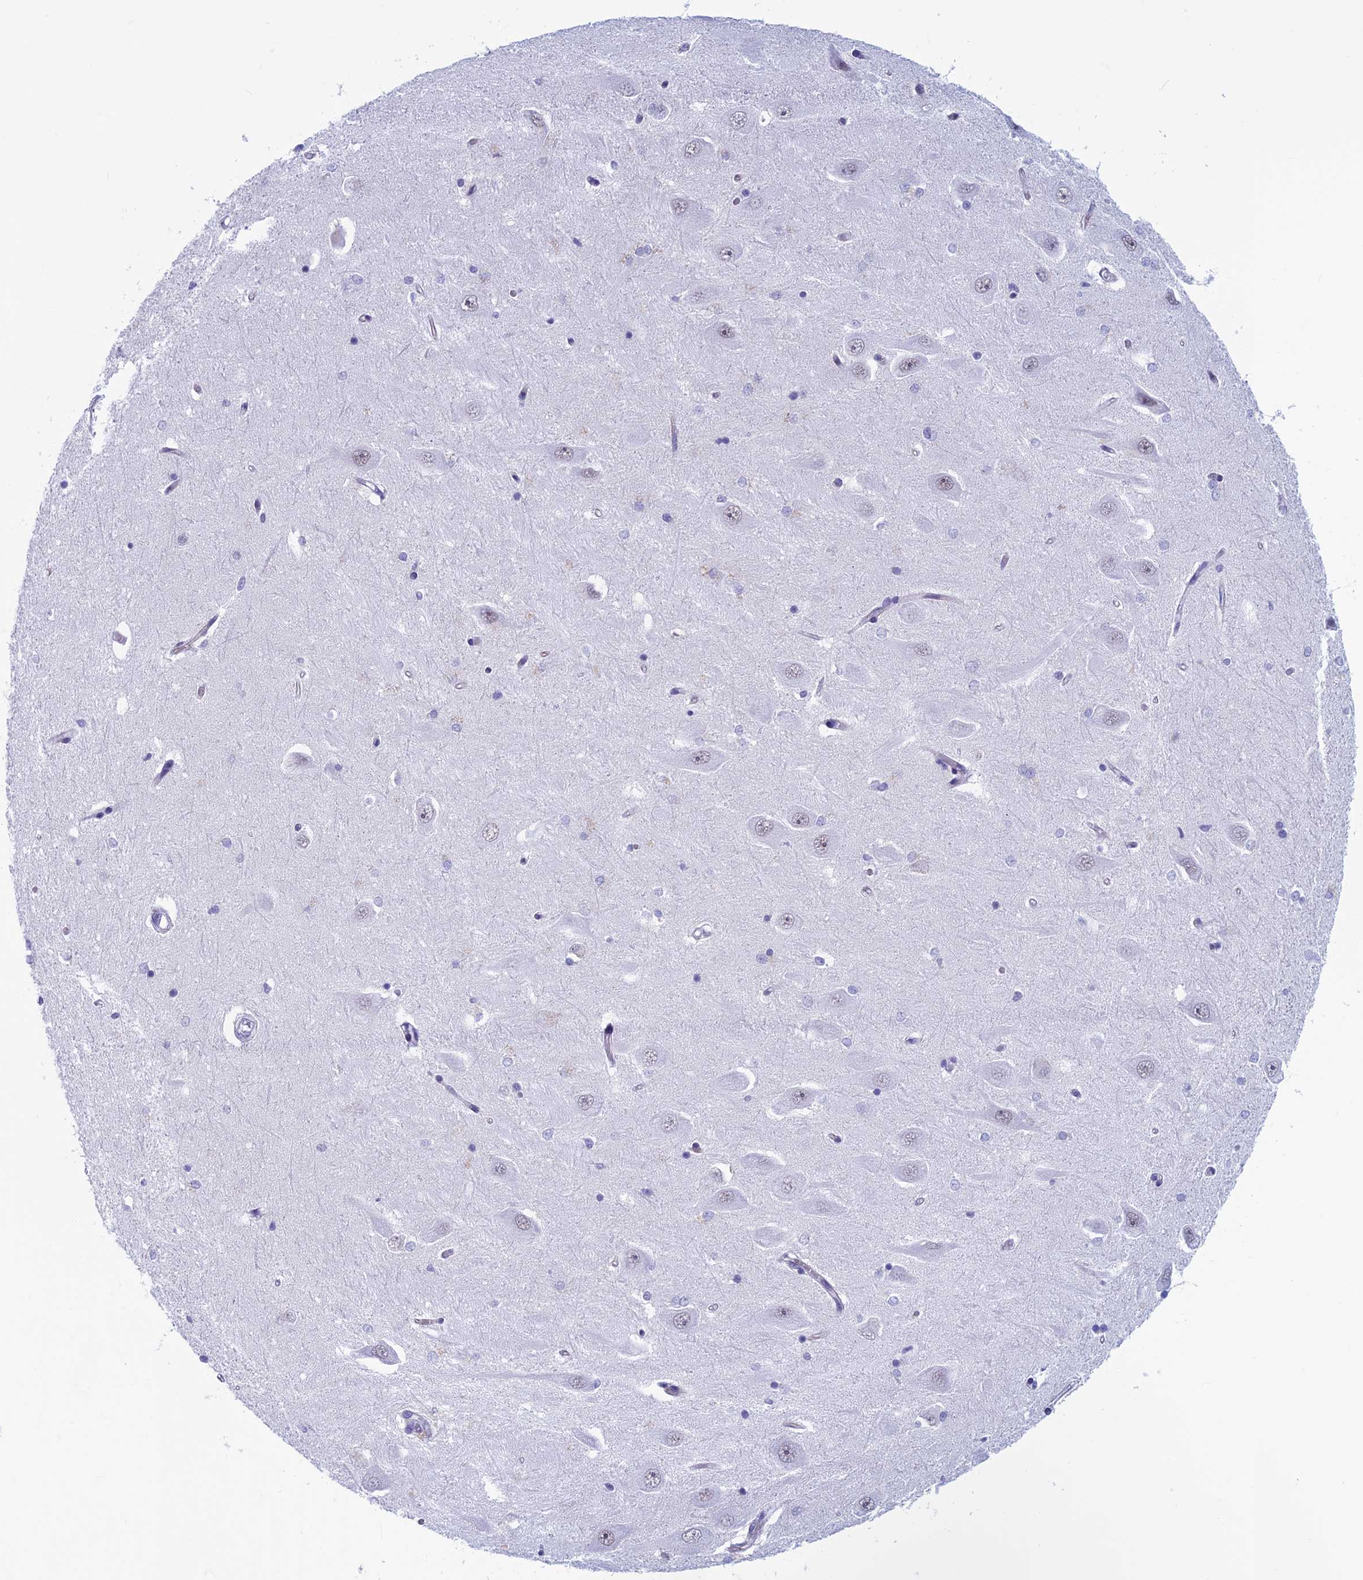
{"staining": {"intensity": "weak", "quantity": "<25%", "location": "nuclear"}, "tissue": "hippocampus", "cell_type": "Glial cells", "image_type": "normal", "snomed": [{"axis": "morphology", "description": "Normal tissue, NOS"}, {"axis": "topography", "description": "Hippocampus"}], "caption": "IHC photomicrograph of benign hippocampus: hippocampus stained with DAB (3,3'-diaminobenzidine) exhibits no significant protein positivity in glial cells.", "gene": "ASH2L", "patient": {"sex": "male", "age": 45}}